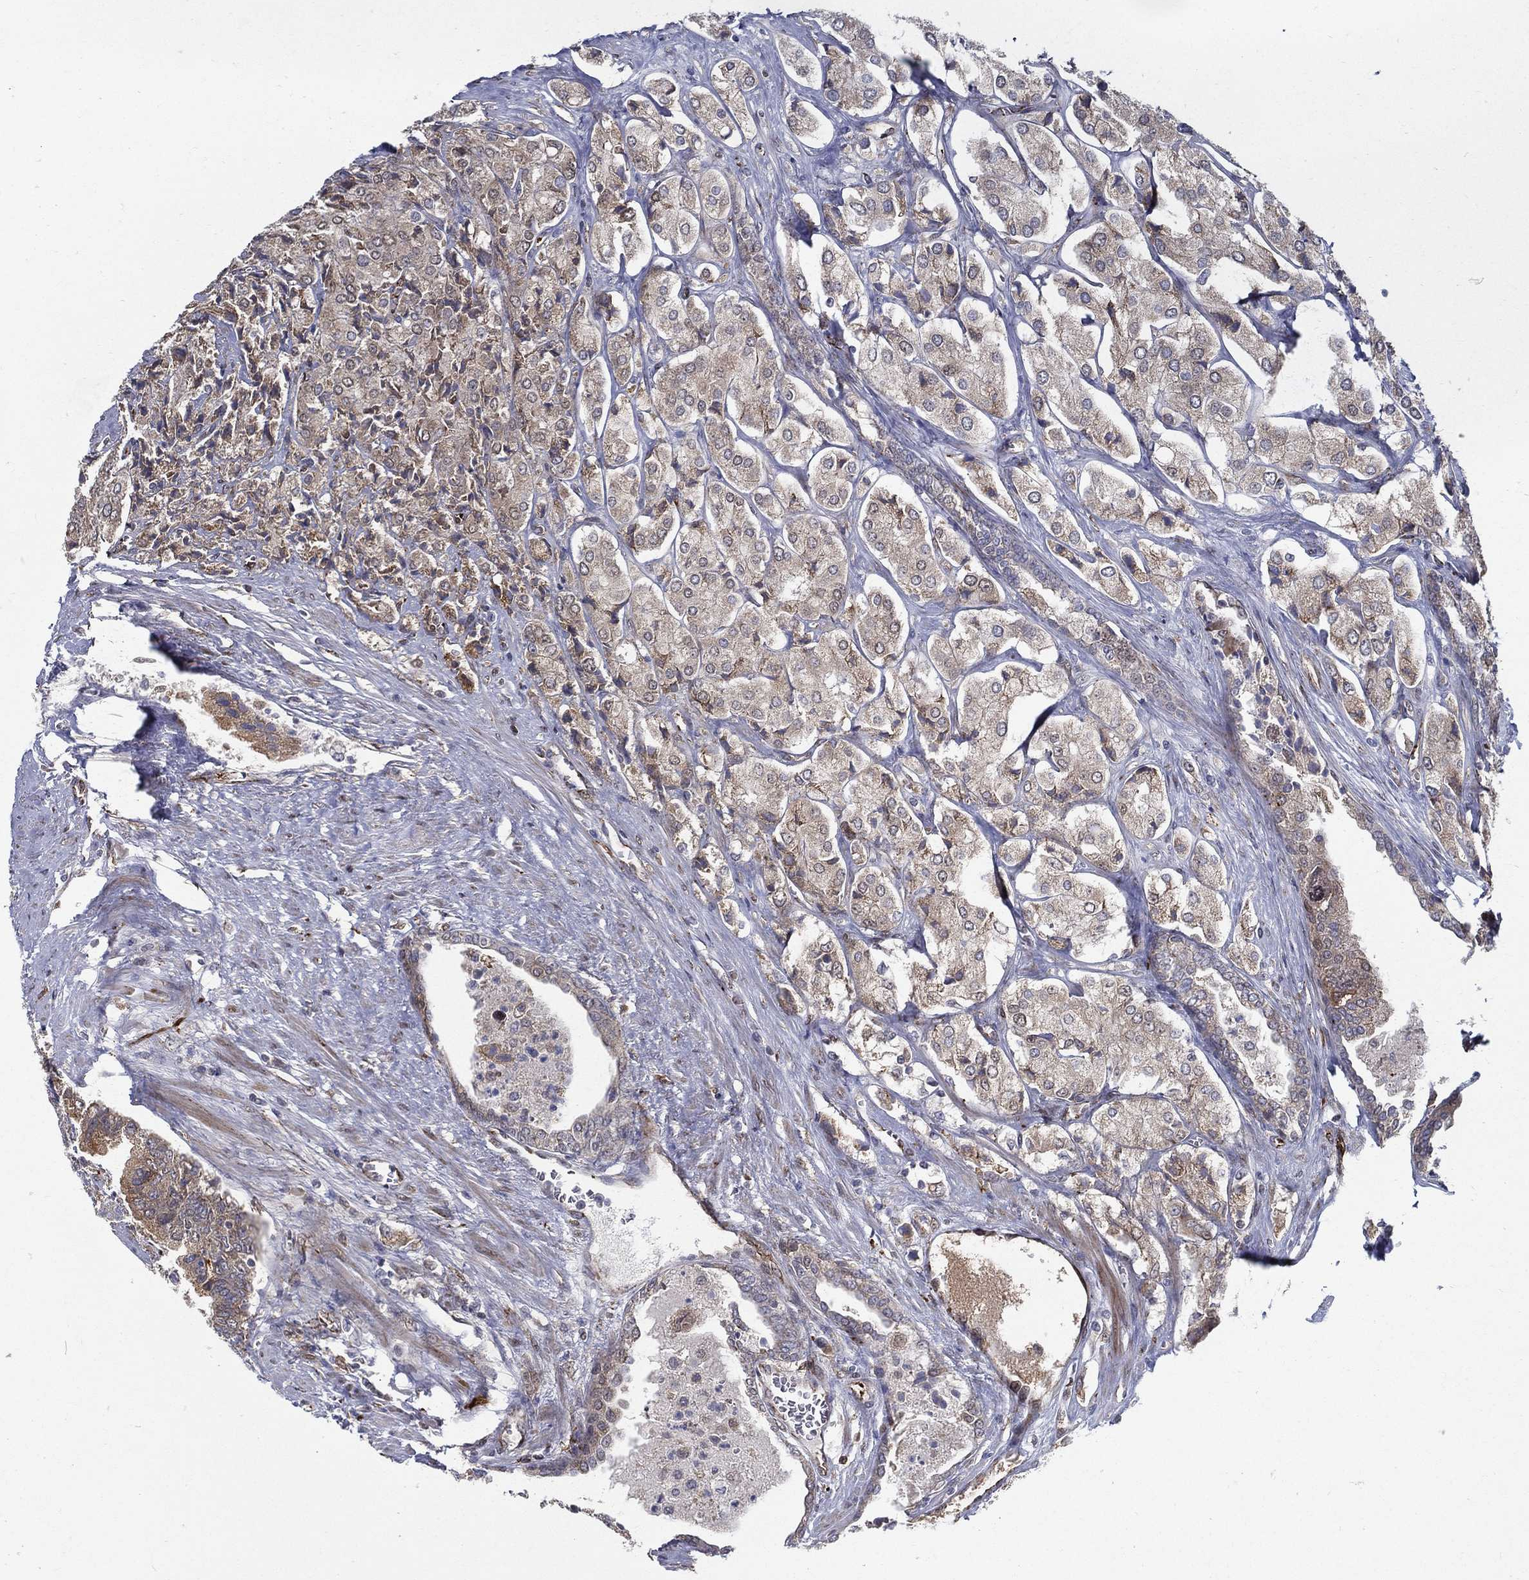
{"staining": {"intensity": "weak", "quantity": "<25%", "location": "cytoplasmic/membranous"}, "tissue": "prostate cancer", "cell_type": "Tumor cells", "image_type": "cancer", "snomed": [{"axis": "morphology", "description": "Adenocarcinoma, NOS"}, {"axis": "topography", "description": "Prostate and seminal vesicle, NOS"}, {"axis": "topography", "description": "Prostate"}], "caption": "Immunohistochemistry (IHC) micrograph of prostate cancer (adenocarcinoma) stained for a protein (brown), which exhibits no staining in tumor cells.", "gene": "ARHGAP11A", "patient": {"sex": "male", "age": 67}}